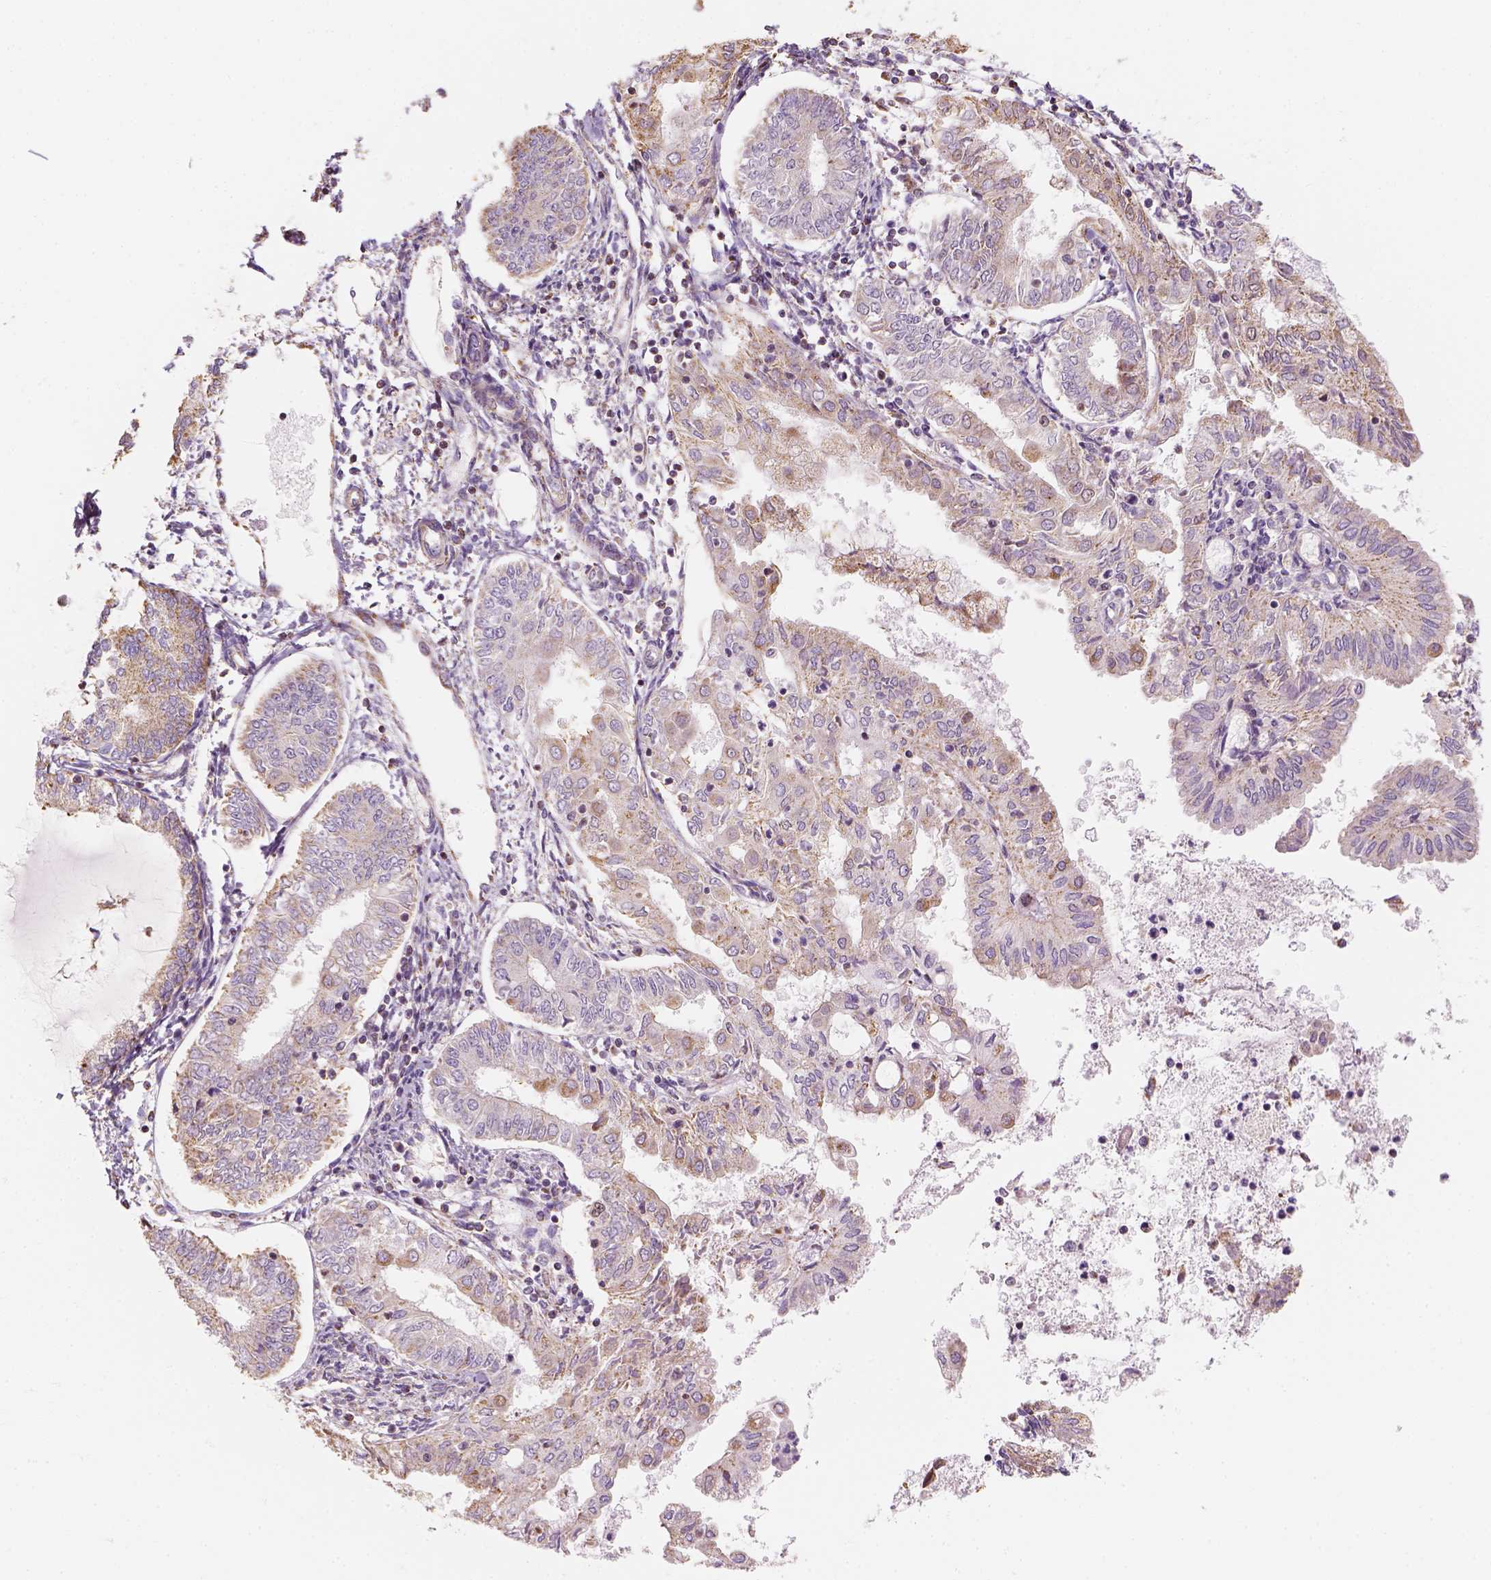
{"staining": {"intensity": "moderate", "quantity": ">75%", "location": "cytoplasmic/membranous"}, "tissue": "endometrial cancer", "cell_type": "Tumor cells", "image_type": "cancer", "snomed": [{"axis": "morphology", "description": "Adenocarcinoma, NOS"}, {"axis": "topography", "description": "Endometrium"}], "caption": "Endometrial cancer (adenocarcinoma) stained with a brown dye demonstrates moderate cytoplasmic/membranous positive expression in approximately >75% of tumor cells.", "gene": "LCA5", "patient": {"sex": "female", "age": 68}}